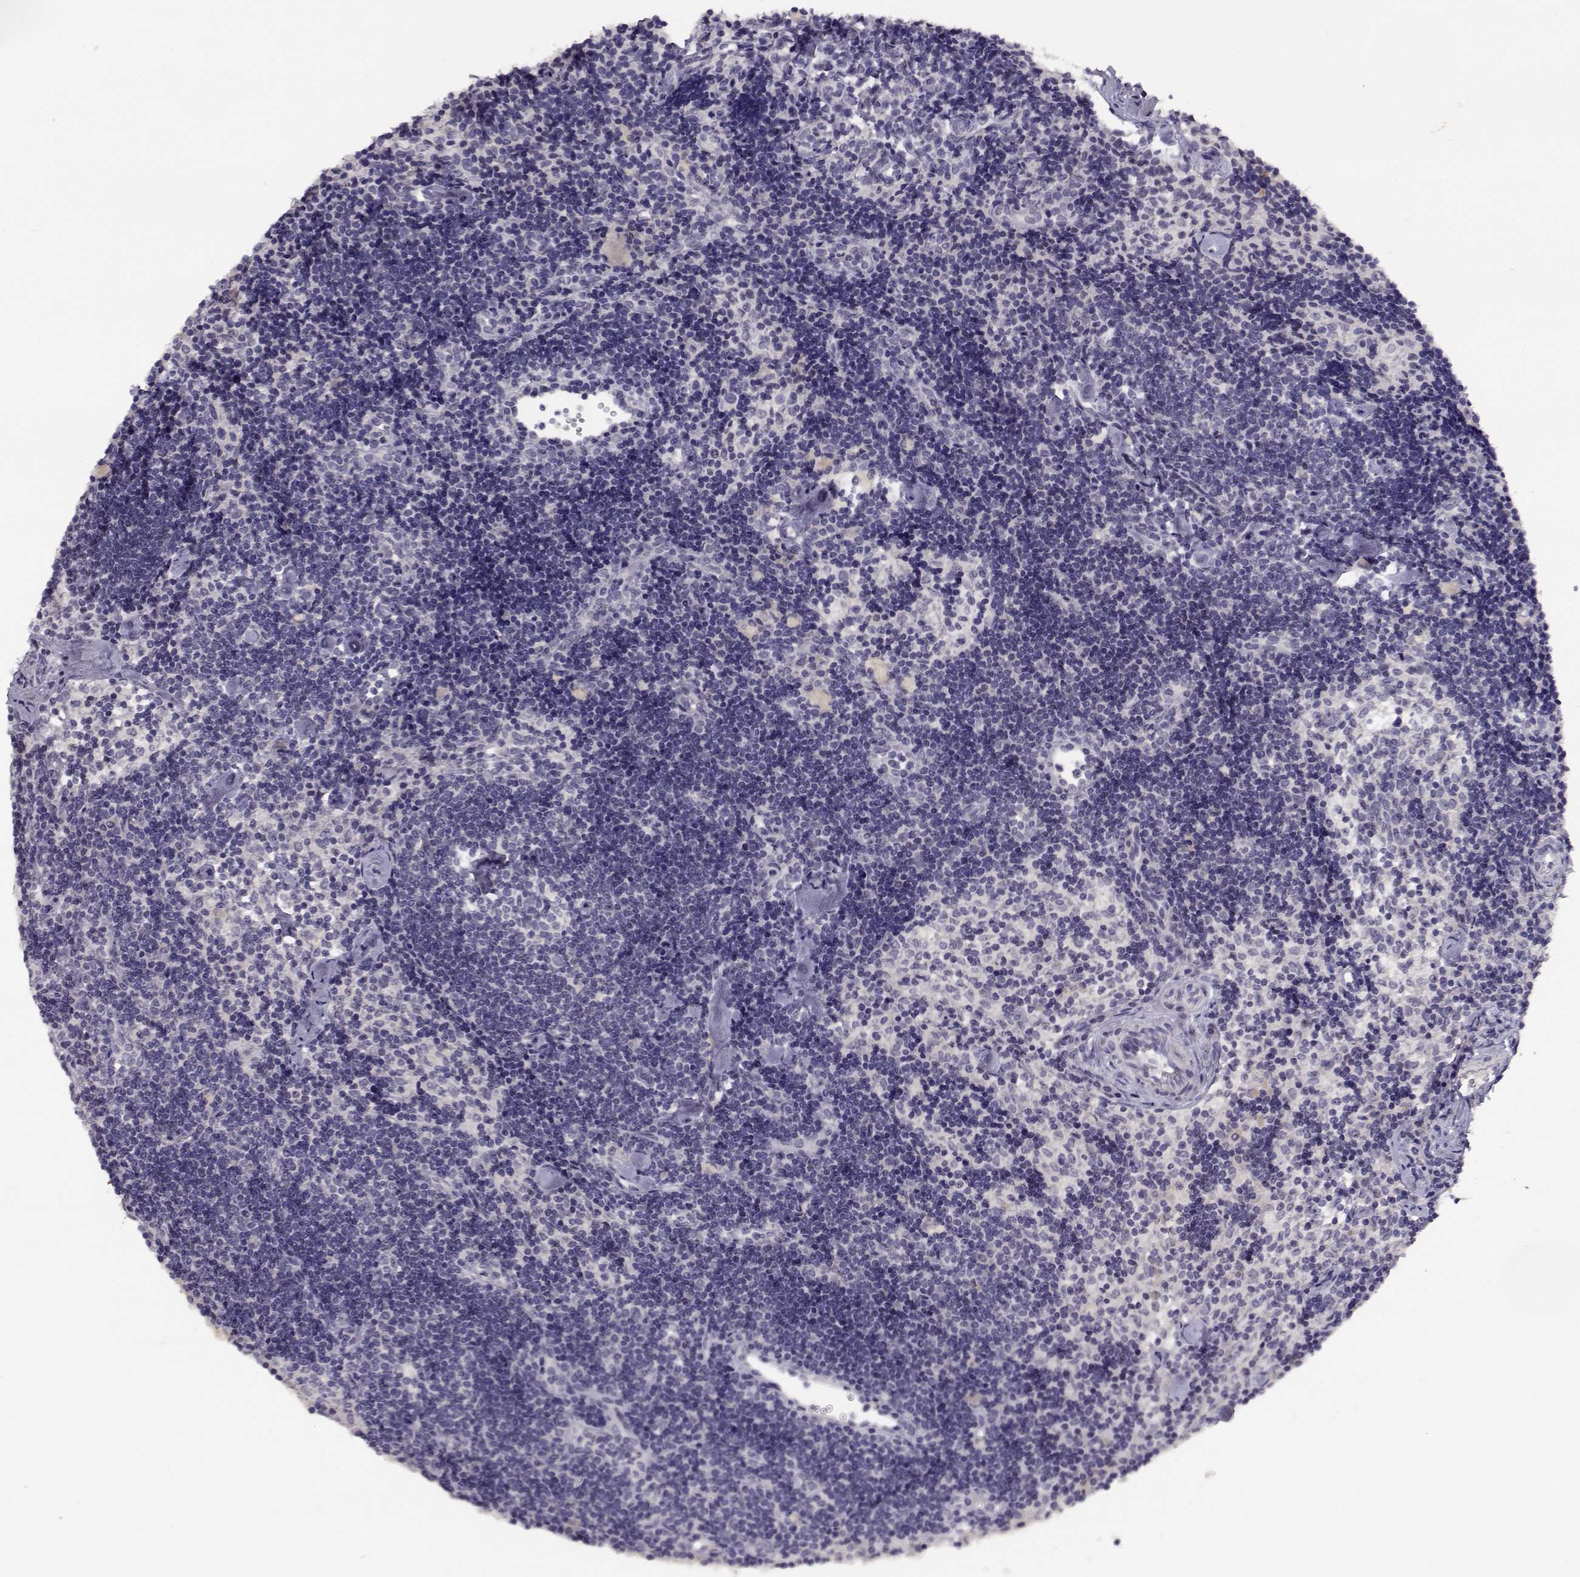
{"staining": {"intensity": "negative", "quantity": "none", "location": "none"}, "tissue": "lymph node", "cell_type": "Germinal center cells", "image_type": "normal", "snomed": [{"axis": "morphology", "description": "Normal tissue, NOS"}, {"axis": "topography", "description": "Lymph node"}], "caption": "This is an immunohistochemistry (IHC) histopathology image of normal human lymph node. There is no staining in germinal center cells.", "gene": "RHOXF2", "patient": {"sex": "female", "age": 42}}